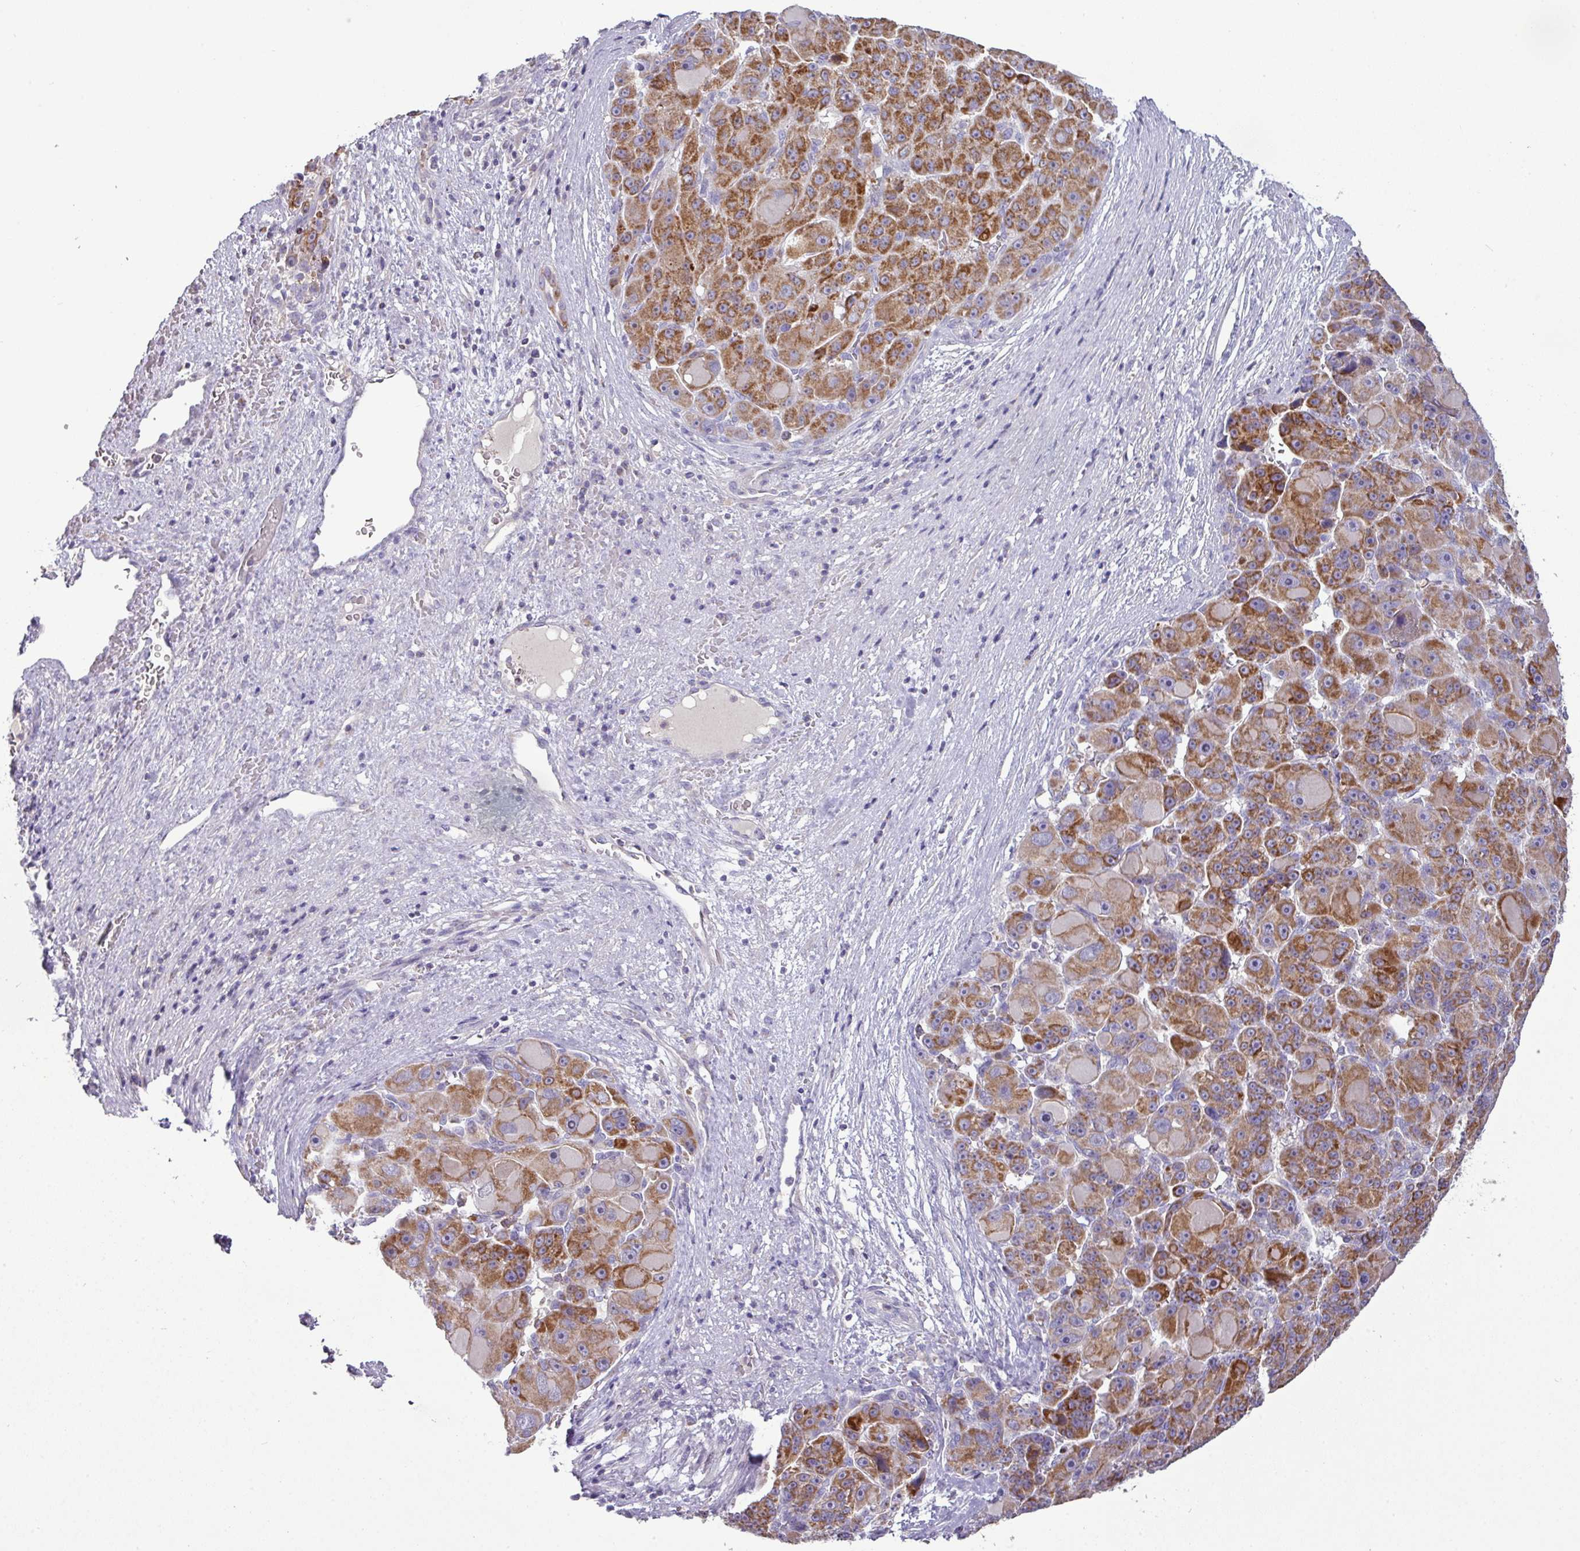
{"staining": {"intensity": "moderate", "quantity": ">75%", "location": "cytoplasmic/membranous"}, "tissue": "liver cancer", "cell_type": "Tumor cells", "image_type": "cancer", "snomed": [{"axis": "morphology", "description": "Carcinoma, Hepatocellular, NOS"}, {"axis": "topography", "description": "Liver"}], "caption": "Moderate cytoplasmic/membranous protein staining is present in approximately >75% of tumor cells in liver cancer (hepatocellular carcinoma). (Stains: DAB (3,3'-diaminobenzidine) in brown, nuclei in blue, Microscopy: brightfield microscopy at high magnification).", "gene": "TRAPPC1", "patient": {"sex": "male", "age": 76}}